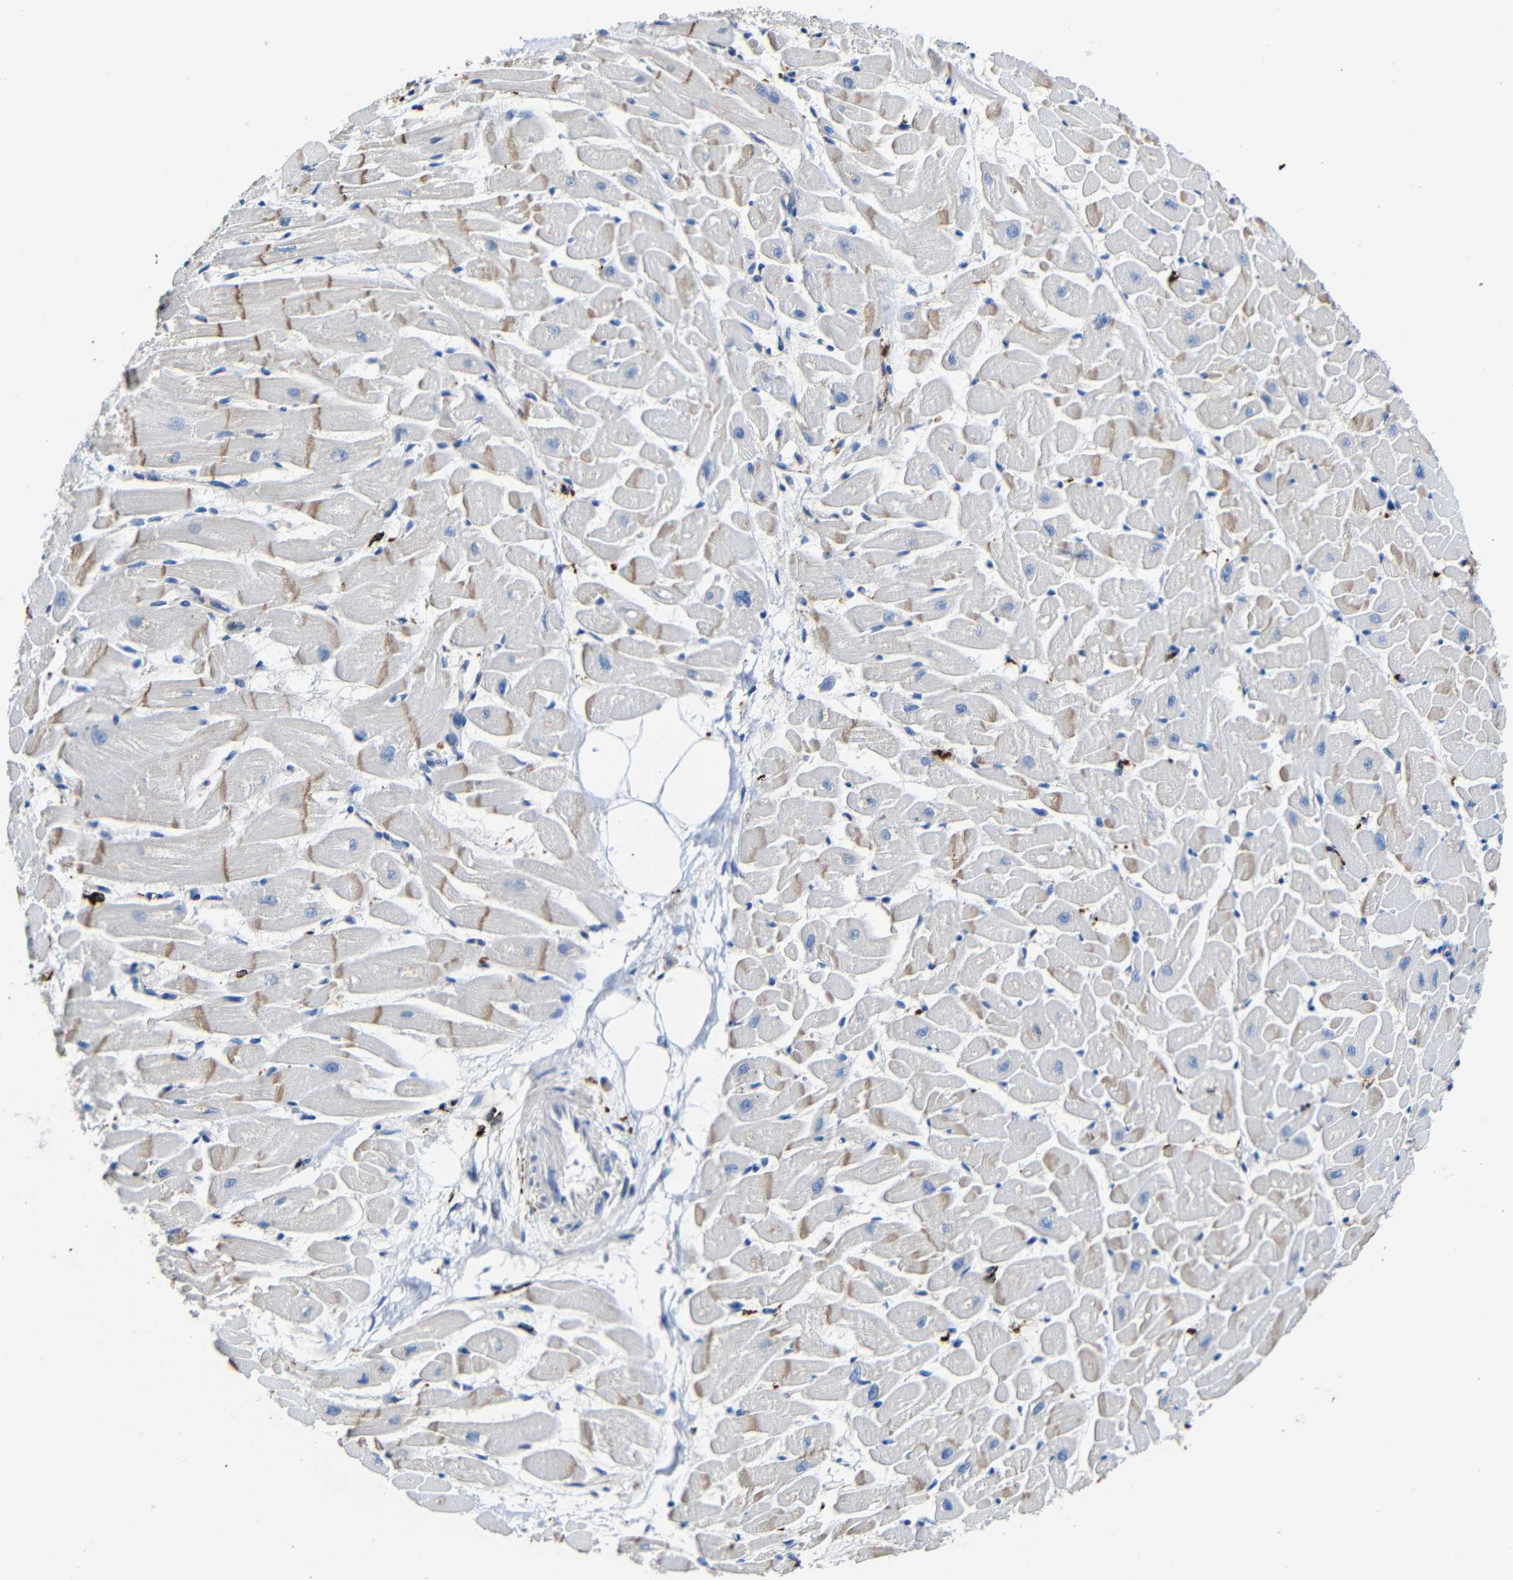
{"staining": {"intensity": "weak", "quantity": "25%-75%", "location": "cytoplasmic/membranous"}, "tissue": "heart muscle", "cell_type": "Cardiomyocytes", "image_type": "normal", "snomed": [{"axis": "morphology", "description": "Normal tissue, NOS"}, {"axis": "topography", "description": "Heart"}], "caption": "A low amount of weak cytoplasmic/membranous expression is seen in approximately 25%-75% of cardiomyocytes in normal heart muscle. (Brightfield microscopy of DAB IHC at high magnification).", "gene": "HLA", "patient": {"sex": "female", "age": 19}}